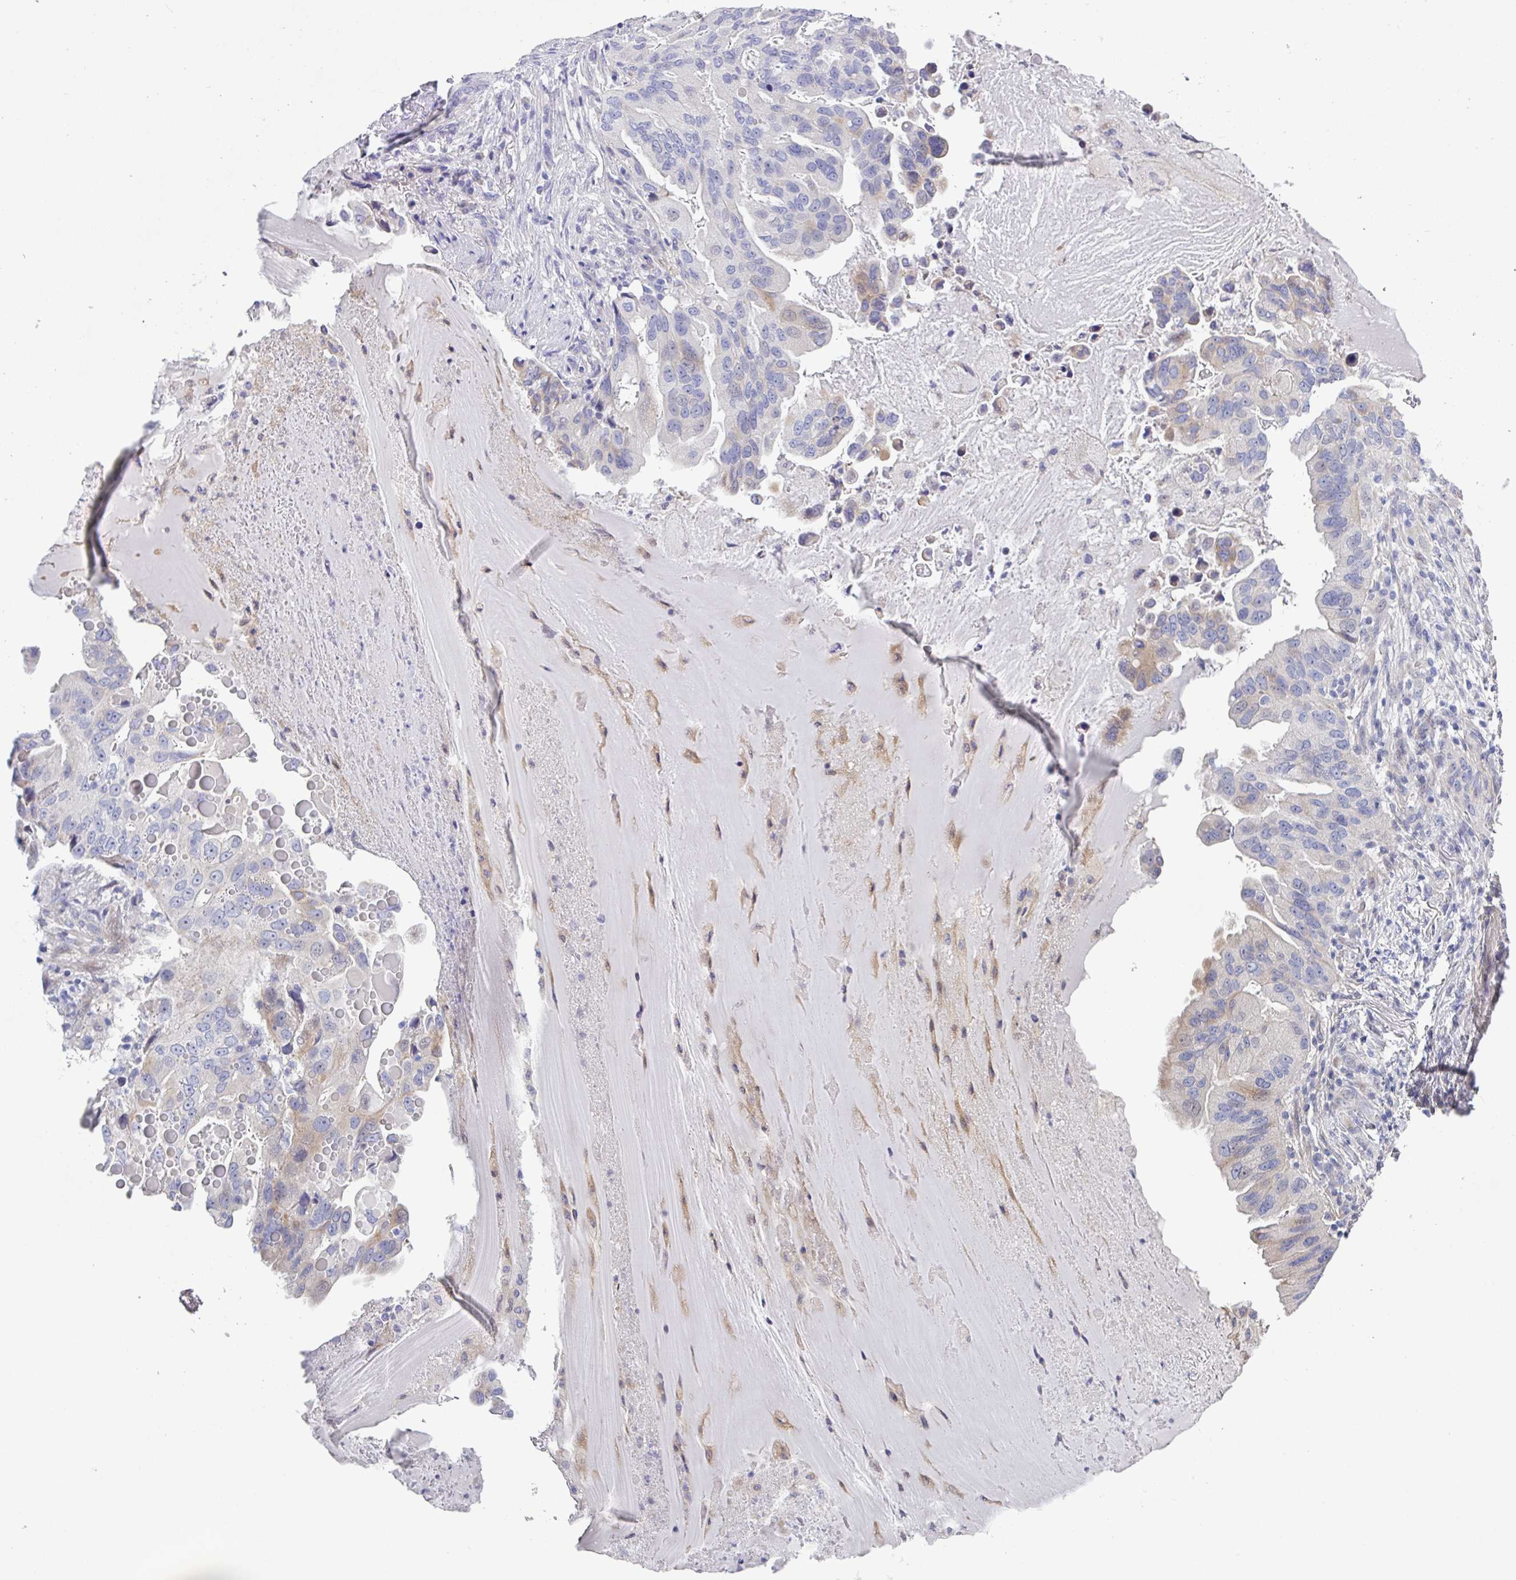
{"staining": {"intensity": "negative", "quantity": "none", "location": "none"}, "tissue": "lung cancer", "cell_type": "Tumor cells", "image_type": "cancer", "snomed": [{"axis": "morphology", "description": "Adenocarcinoma, NOS"}, {"axis": "topography", "description": "Lung"}], "caption": "IHC of adenocarcinoma (lung) displays no expression in tumor cells.", "gene": "FBXO47", "patient": {"sex": "female", "age": 69}}